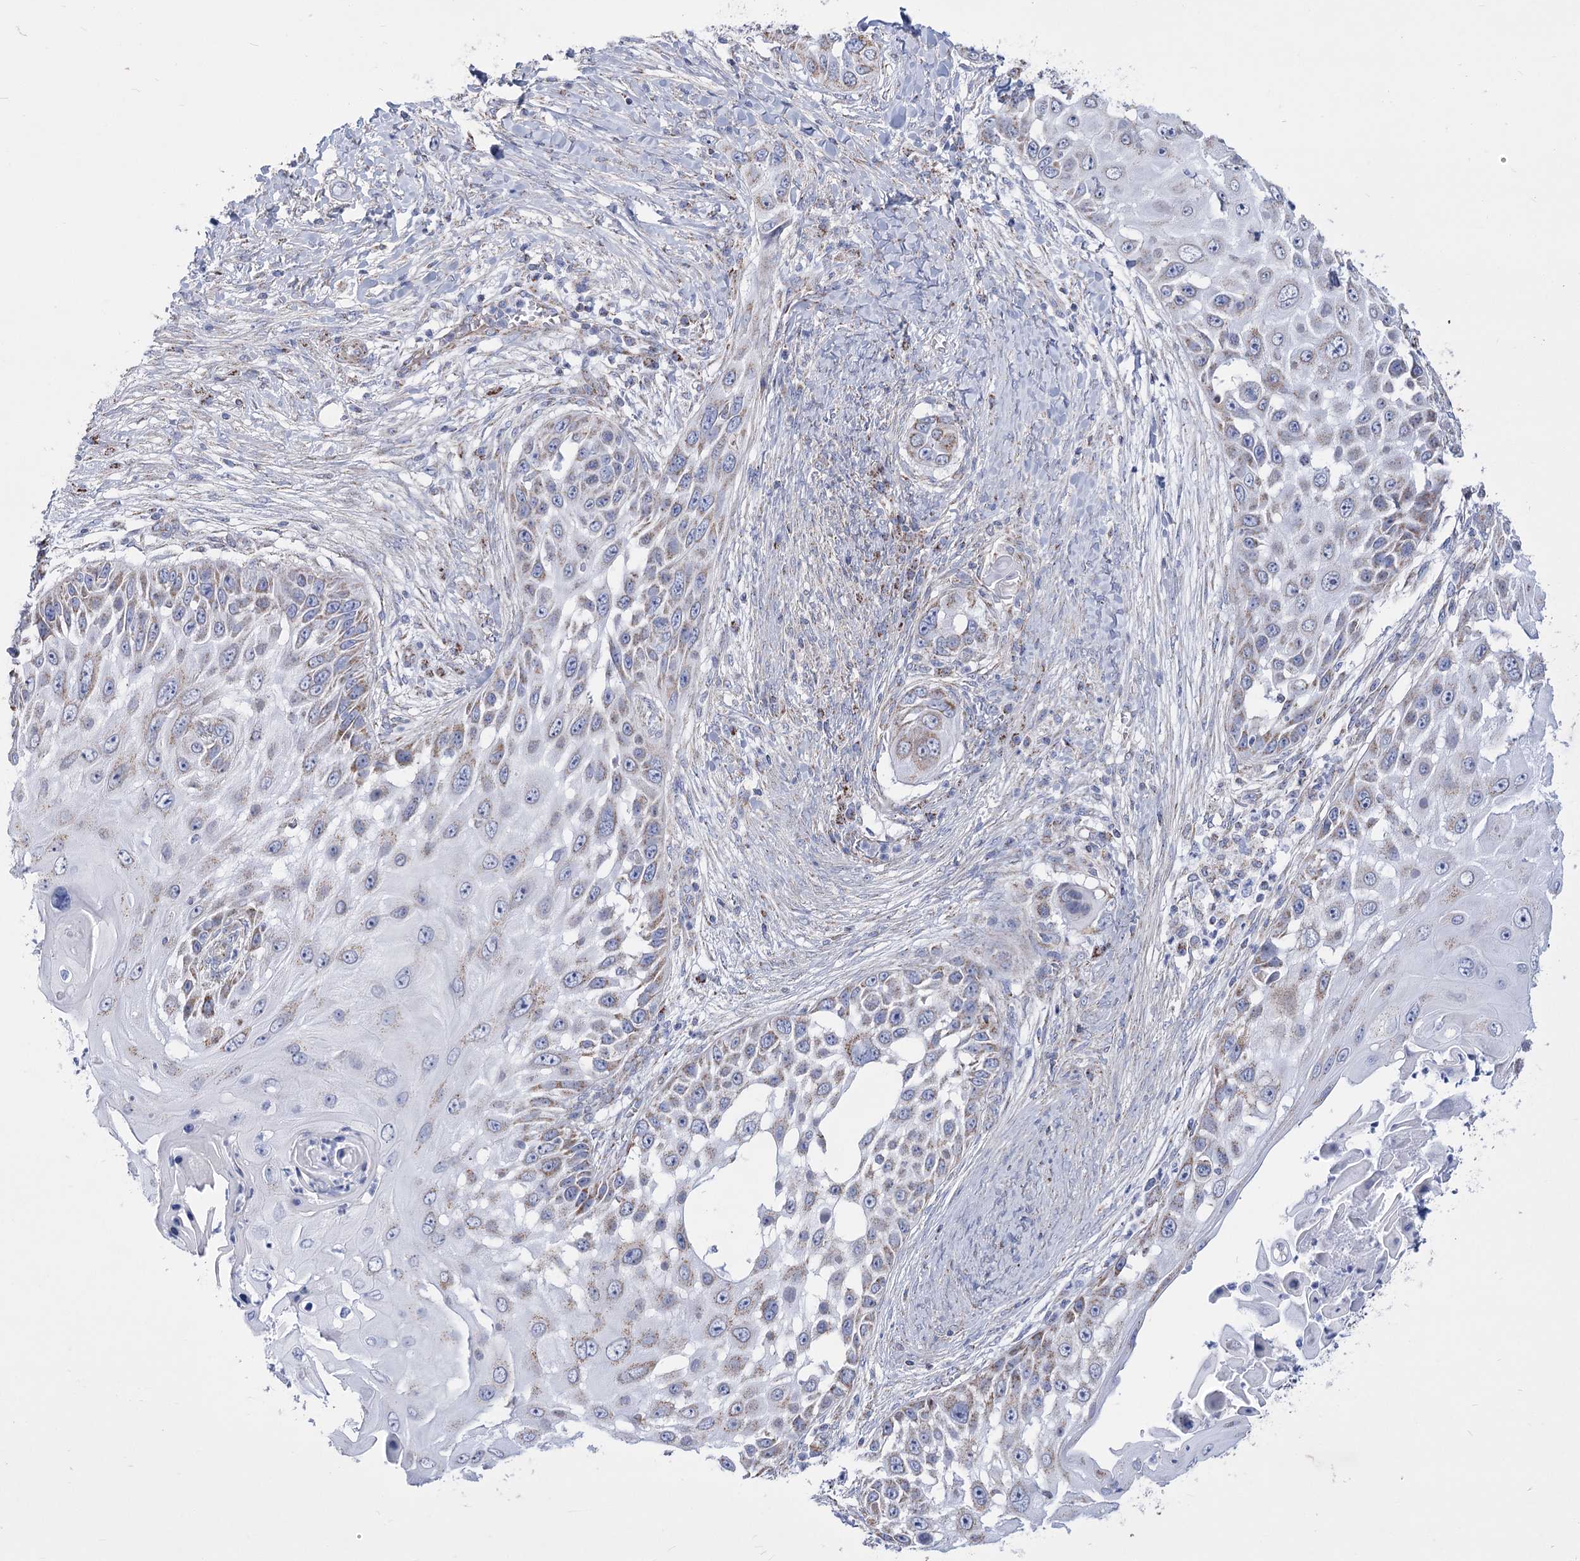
{"staining": {"intensity": "moderate", "quantity": "<25%", "location": "cytoplasmic/membranous"}, "tissue": "skin cancer", "cell_type": "Tumor cells", "image_type": "cancer", "snomed": [{"axis": "morphology", "description": "Squamous cell carcinoma, NOS"}, {"axis": "topography", "description": "Skin"}], "caption": "The image reveals staining of squamous cell carcinoma (skin), revealing moderate cytoplasmic/membranous protein expression (brown color) within tumor cells.", "gene": "PDHB", "patient": {"sex": "female", "age": 44}}